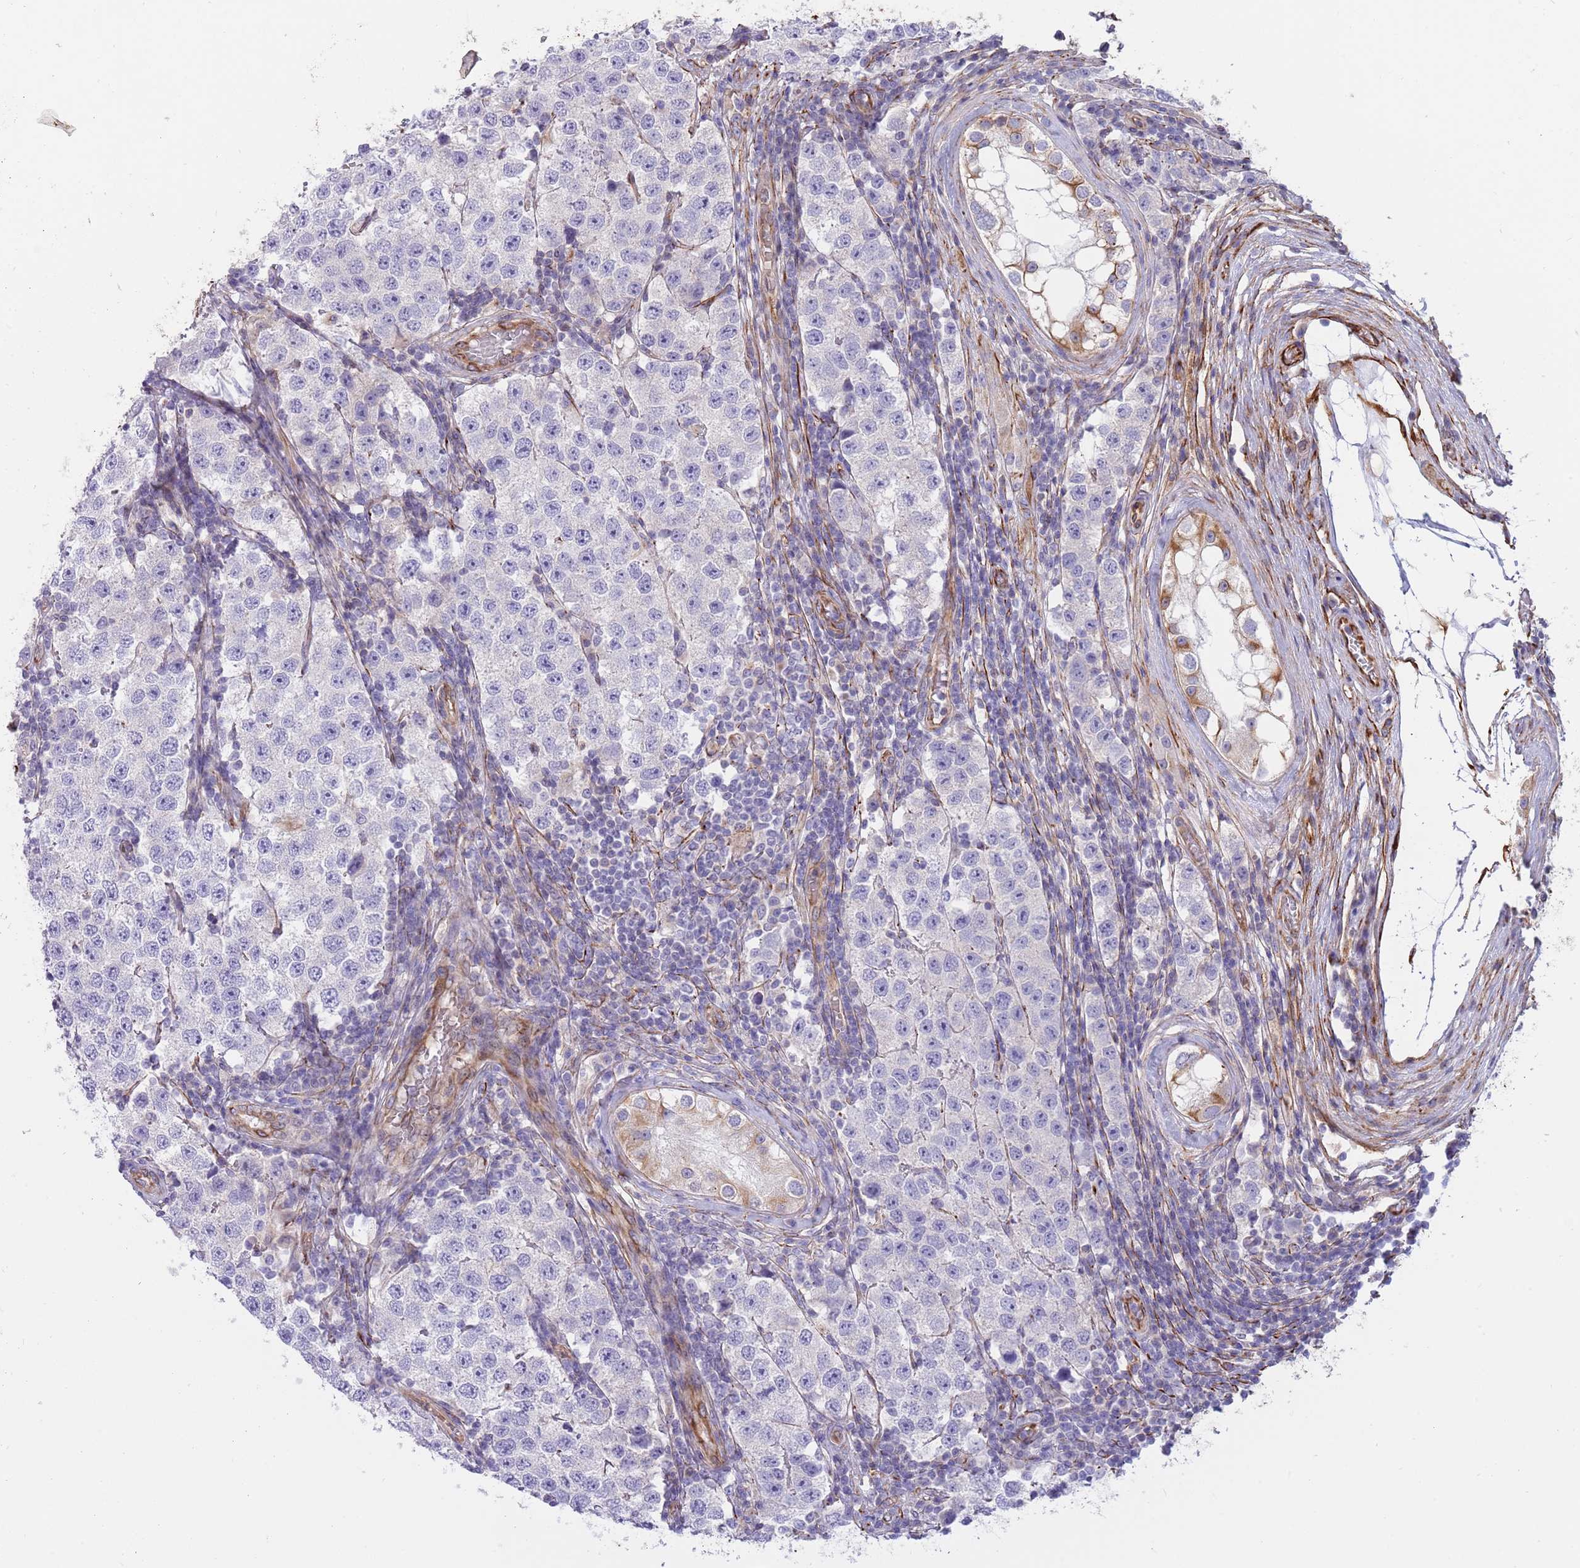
{"staining": {"intensity": "negative", "quantity": "none", "location": "none"}, "tissue": "testis cancer", "cell_type": "Tumor cells", "image_type": "cancer", "snomed": [{"axis": "morphology", "description": "Seminoma, NOS"}, {"axis": "topography", "description": "Testis"}], "caption": "The histopathology image shows no staining of tumor cells in testis seminoma. (Stains: DAB (3,3'-diaminobenzidine) immunohistochemistry (IHC) with hematoxylin counter stain, Microscopy: brightfield microscopy at high magnification).", "gene": "MOGAT1", "patient": {"sex": "male", "age": 34}}